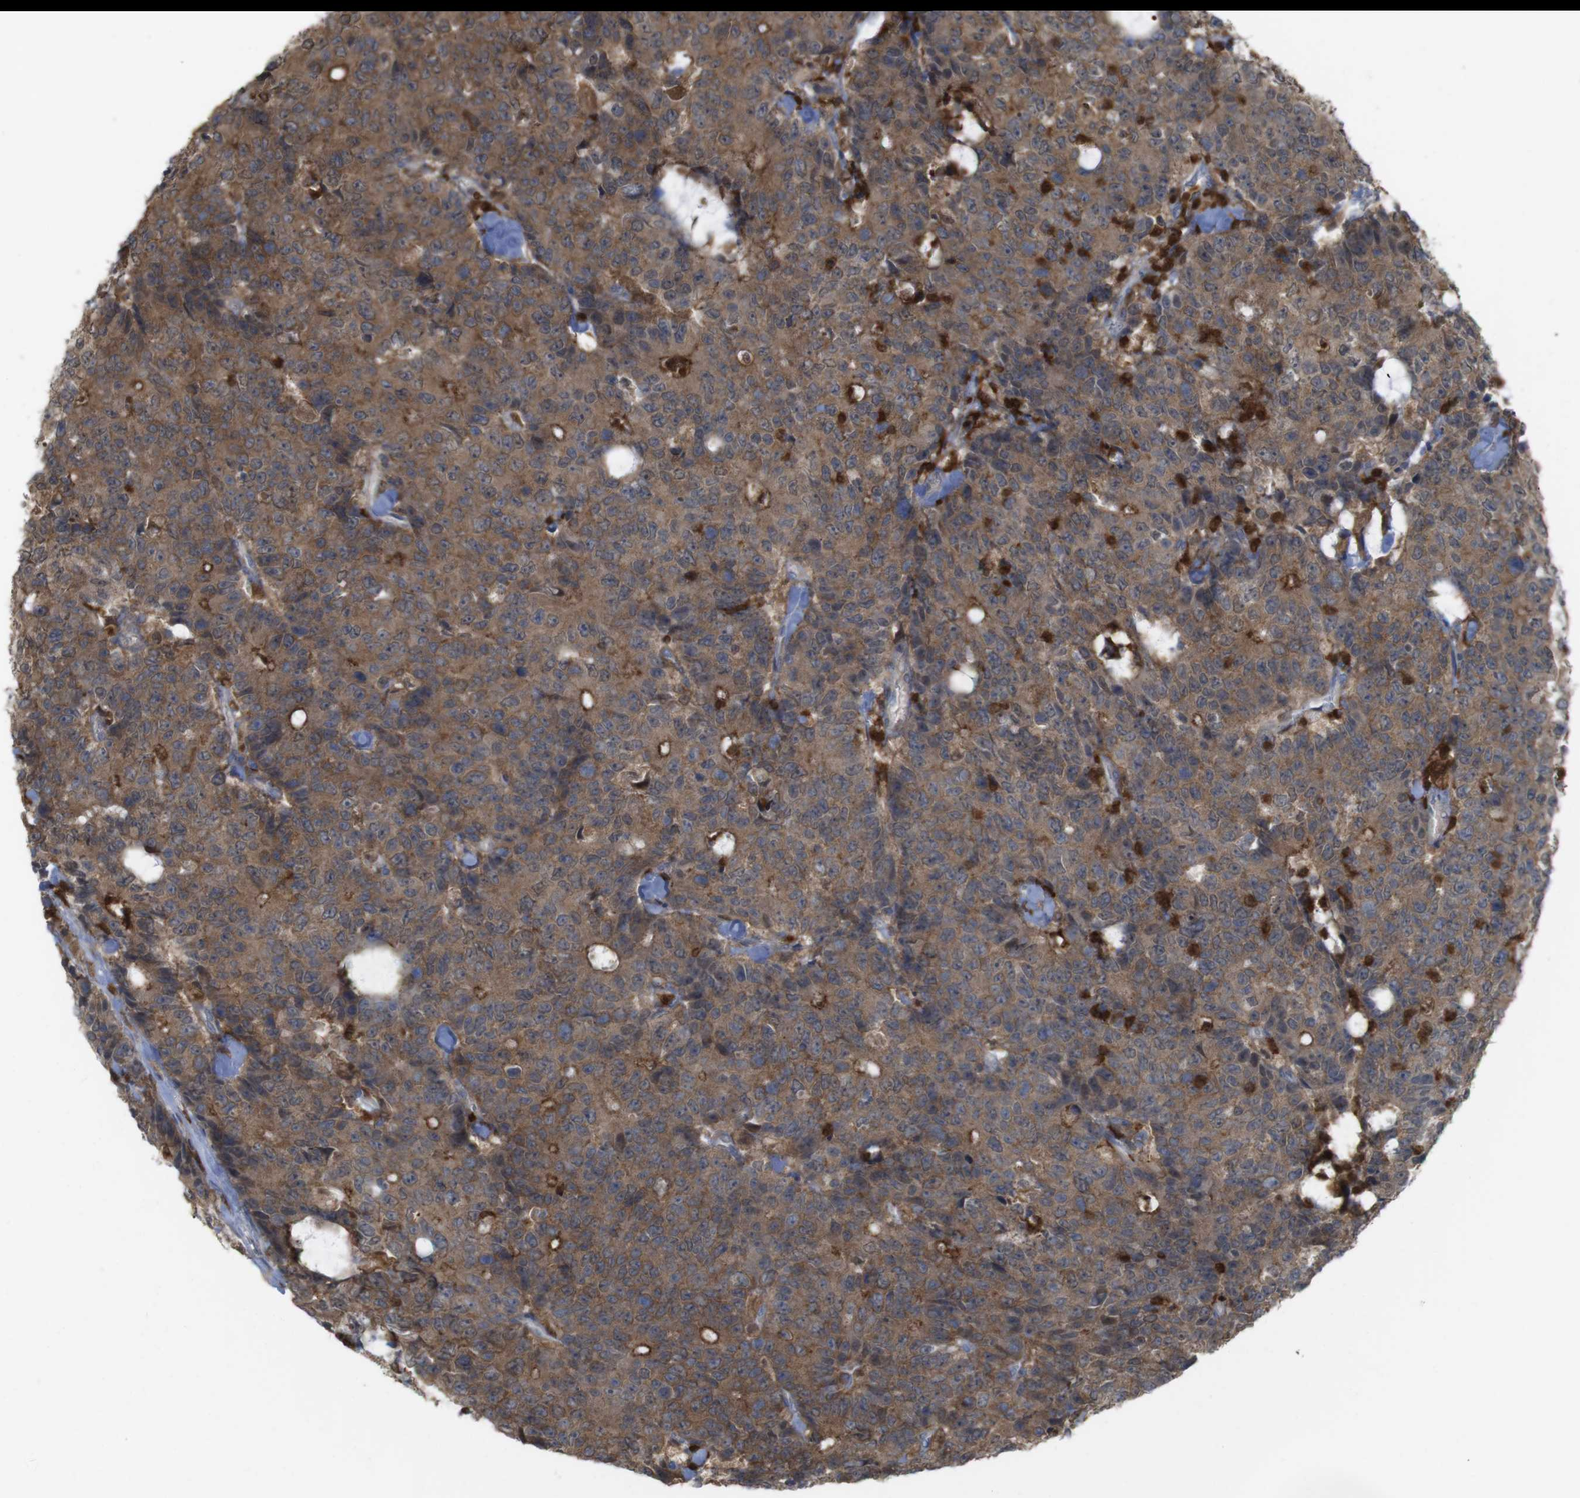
{"staining": {"intensity": "weak", "quantity": ">75%", "location": "cytoplasmic/membranous"}, "tissue": "colorectal cancer", "cell_type": "Tumor cells", "image_type": "cancer", "snomed": [{"axis": "morphology", "description": "Adenocarcinoma, NOS"}, {"axis": "topography", "description": "Colon"}], "caption": "This micrograph demonstrates immunohistochemistry staining of human adenocarcinoma (colorectal), with low weak cytoplasmic/membranous positivity in about >75% of tumor cells.", "gene": "PRKCD", "patient": {"sex": "female", "age": 86}}